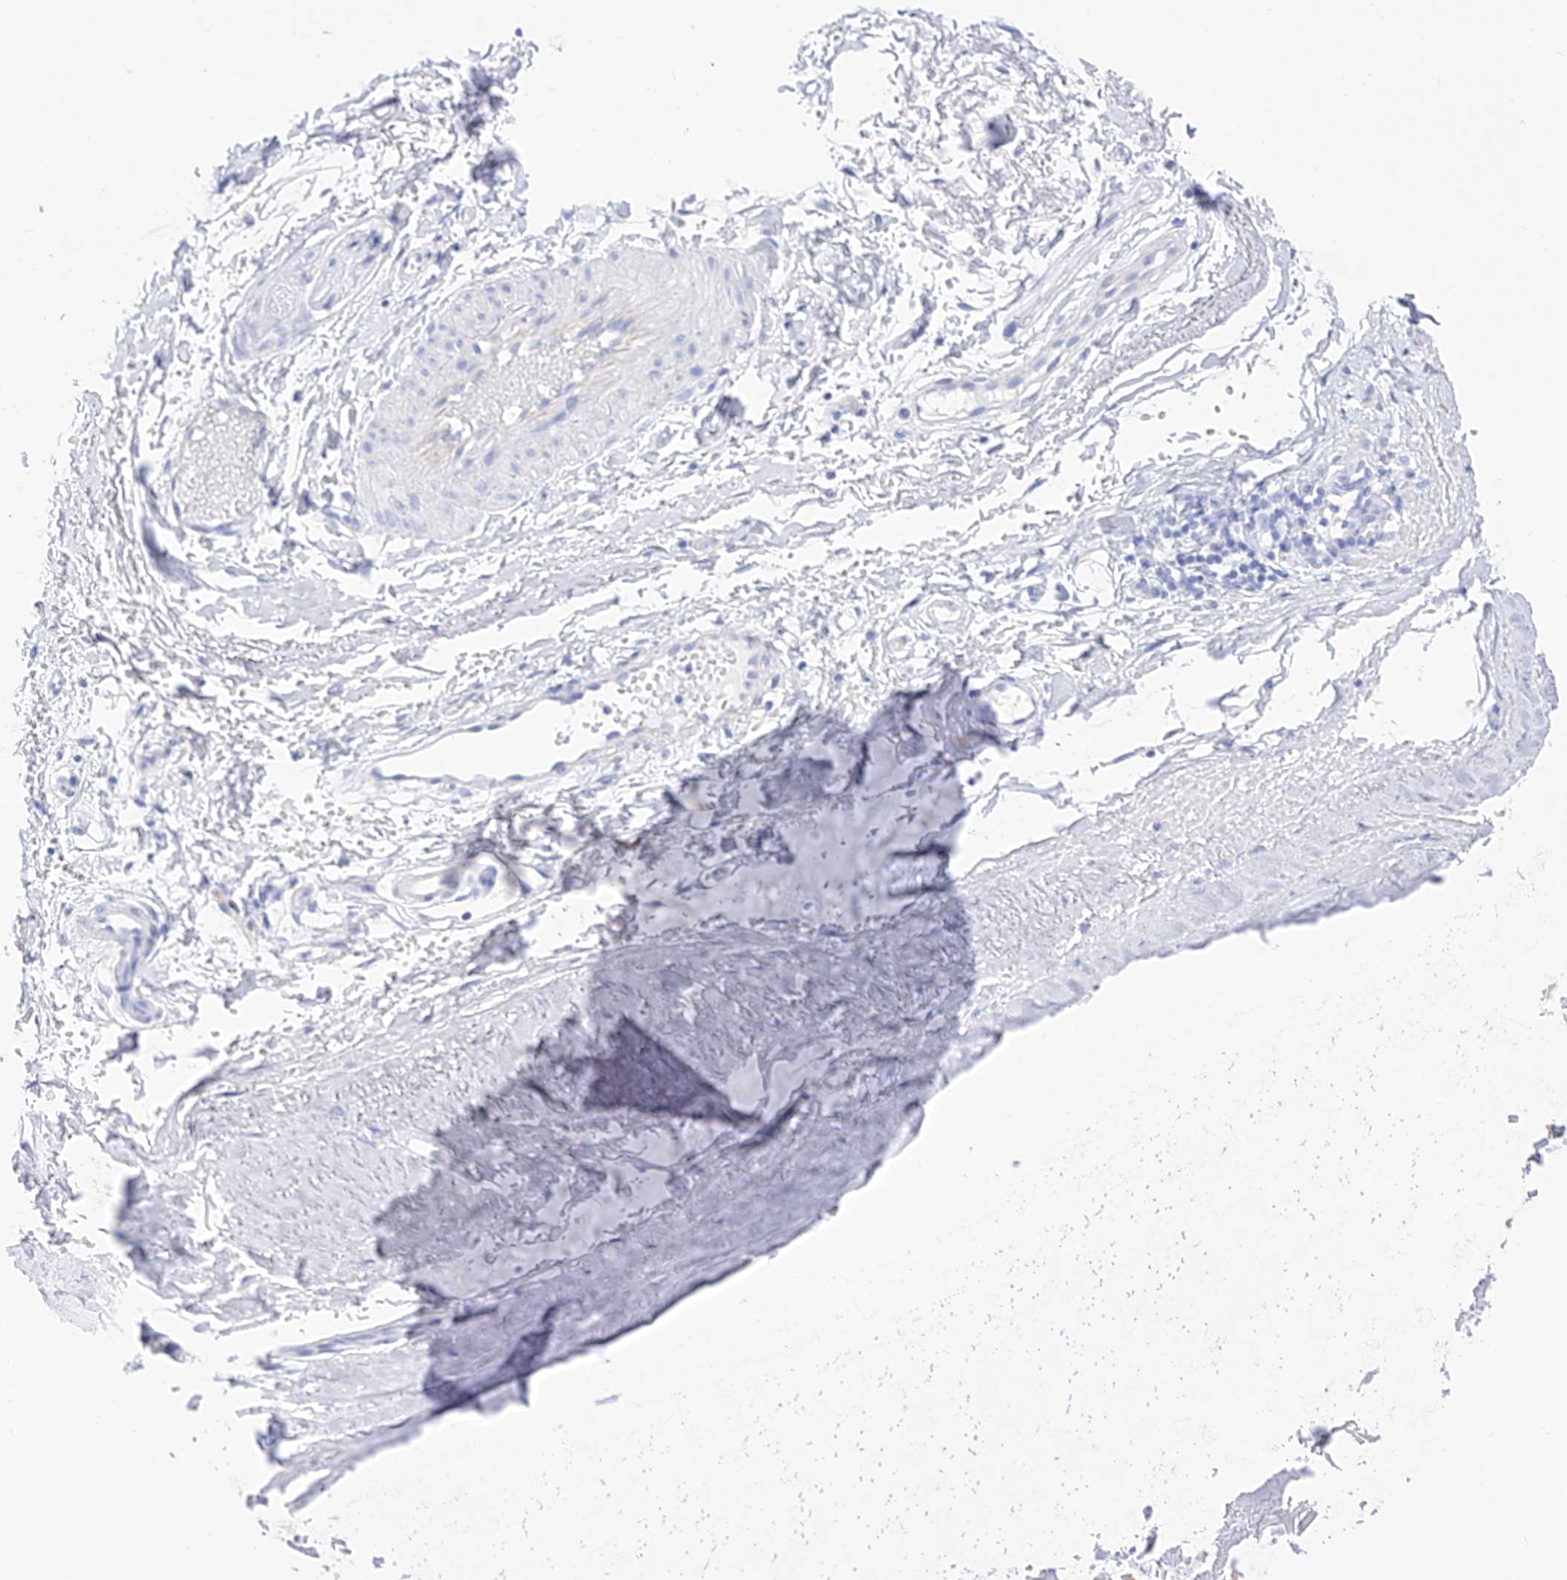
{"staining": {"intensity": "negative", "quantity": "none", "location": "none"}, "tissue": "adipose tissue", "cell_type": "Adipocytes", "image_type": "normal", "snomed": [{"axis": "morphology", "description": "Normal tissue, NOS"}, {"axis": "morphology", "description": "Basal cell carcinoma"}, {"axis": "topography", "description": "Skin"}], "caption": "The photomicrograph demonstrates no staining of adipocytes in unremarkable adipose tissue. The staining is performed using DAB (3,3'-diaminobenzidine) brown chromogen with nuclei counter-stained in using hematoxylin.", "gene": "TRPC7", "patient": {"sex": "female", "age": 89}}